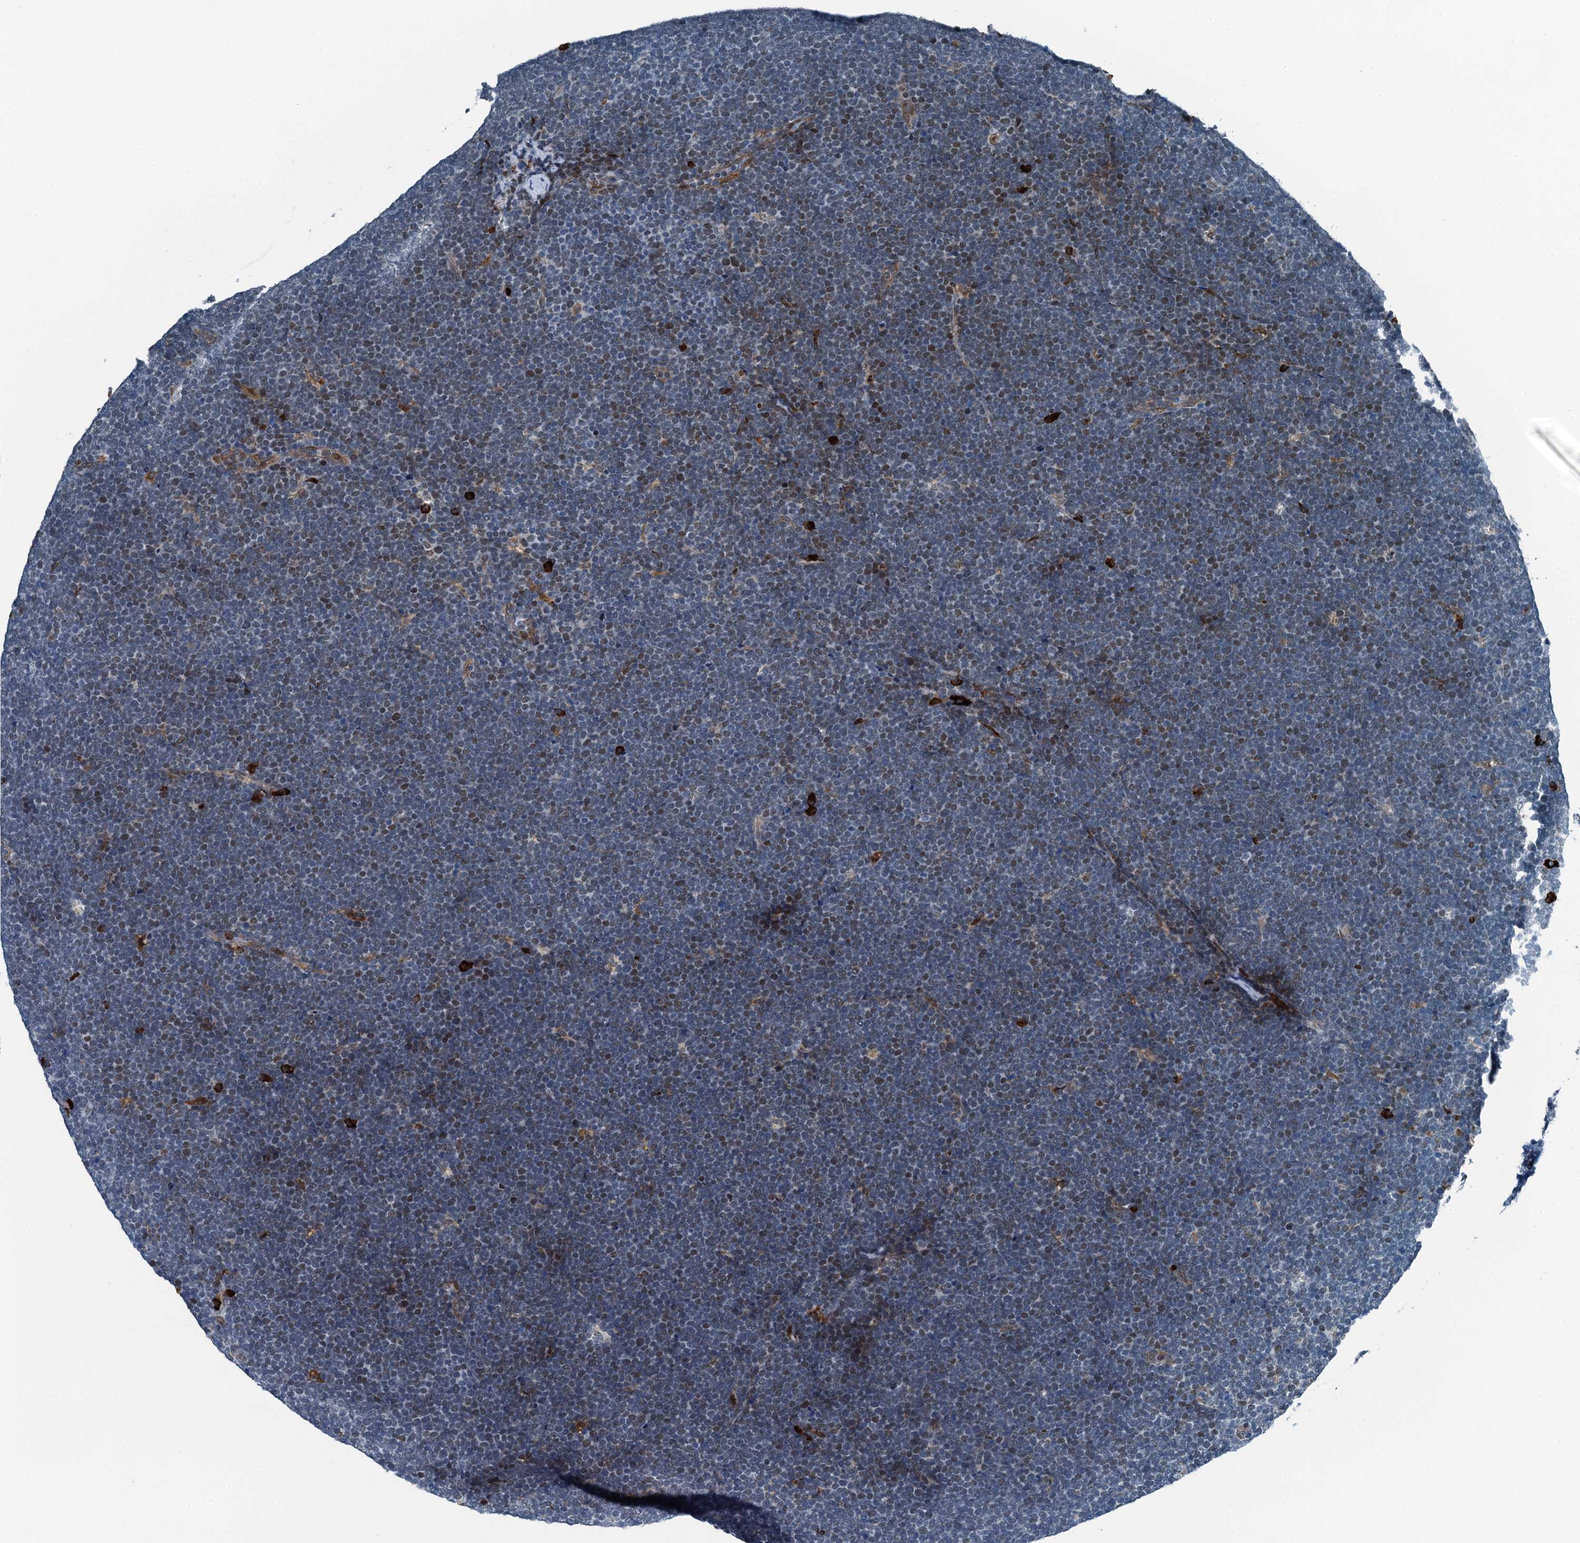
{"staining": {"intensity": "weak", "quantity": "25%-75%", "location": "nuclear"}, "tissue": "lymphoma", "cell_type": "Tumor cells", "image_type": "cancer", "snomed": [{"axis": "morphology", "description": "Malignant lymphoma, non-Hodgkin's type, High grade"}, {"axis": "topography", "description": "Lymph node"}], "caption": "Lymphoma stained for a protein displays weak nuclear positivity in tumor cells.", "gene": "TAMALIN", "patient": {"sex": "male", "age": 13}}